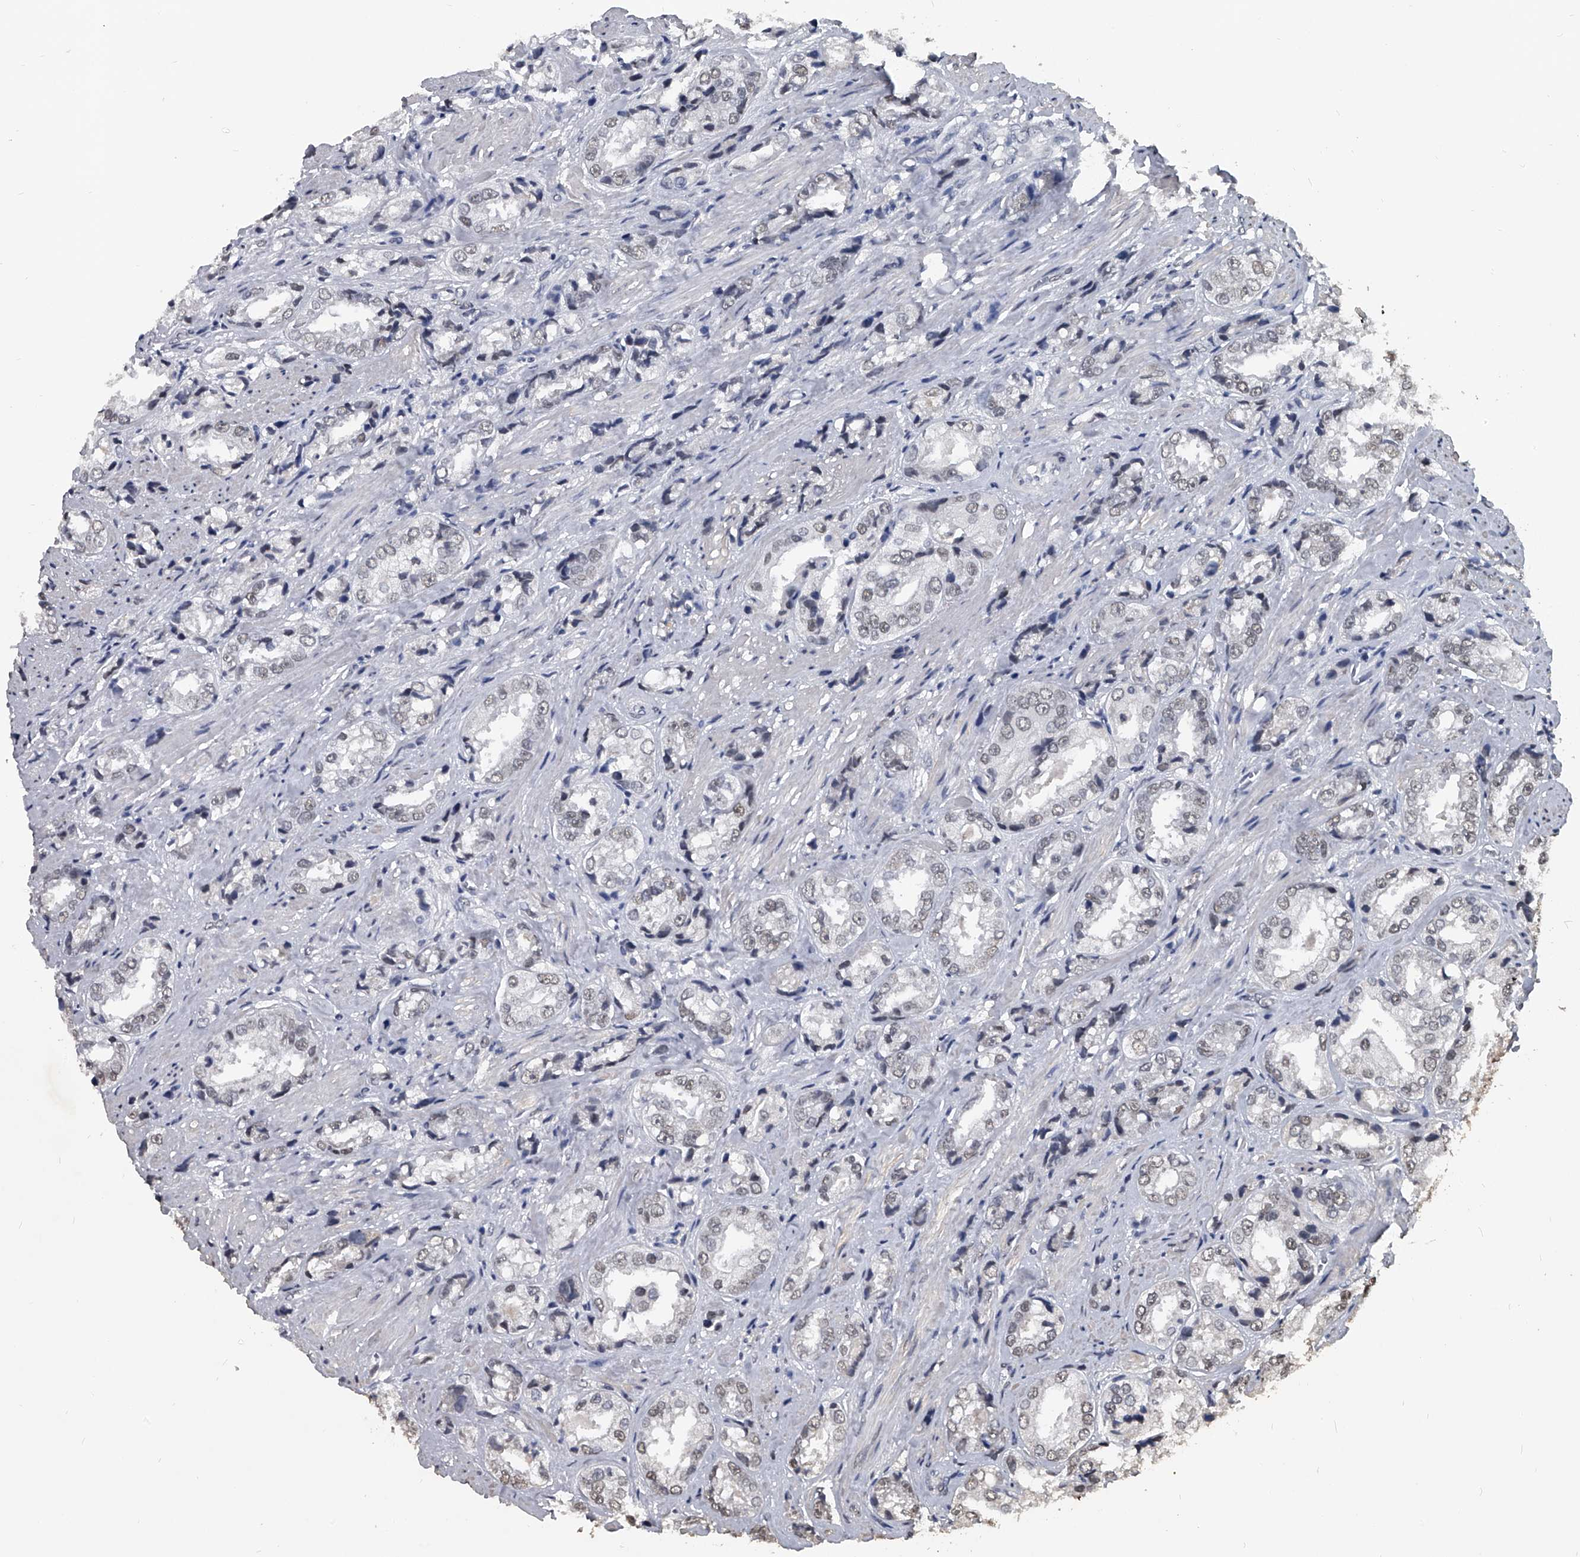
{"staining": {"intensity": "weak", "quantity": "<25%", "location": "nuclear"}, "tissue": "prostate cancer", "cell_type": "Tumor cells", "image_type": "cancer", "snomed": [{"axis": "morphology", "description": "Adenocarcinoma, High grade"}, {"axis": "topography", "description": "Prostate"}], "caption": "High power microscopy photomicrograph of an immunohistochemistry photomicrograph of prostate cancer (high-grade adenocarcinoma), revealing no significant expression in tumor cells.", "gene": "MATR3", "patient": {"sex": "male", "age": 61}}